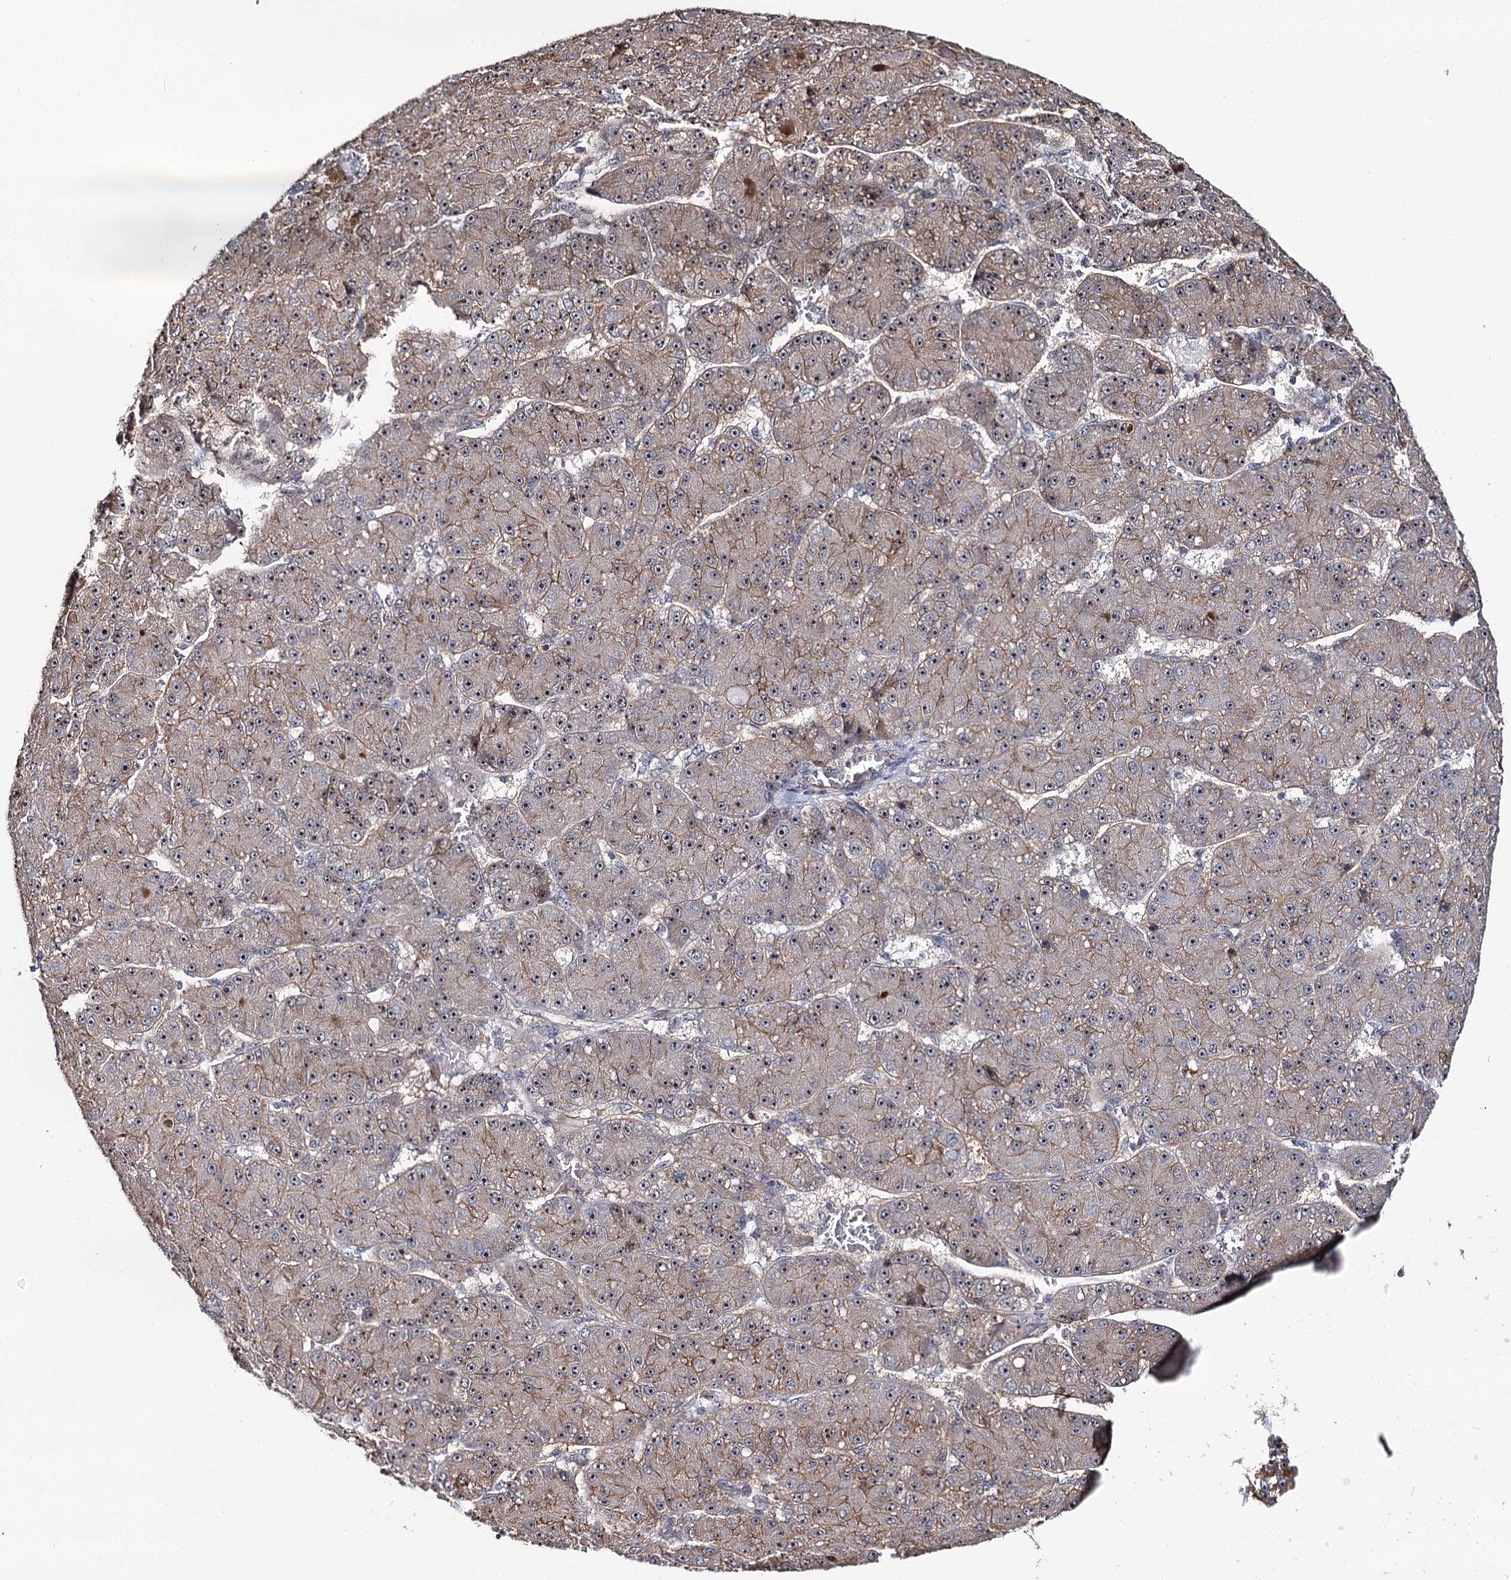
{"staining": {"intensity": "weak", "quantity": ">75%", "location": "cytoplasmic/membranous,nuclear"}, "tissue": "liver cancer", "cell_type": "Tumor cells", "image_type": "cancer", "snomed": [{"axis": "morphology", "description": "Carcinoma, Hepatocellular, NOS"}, {"axis": "topography", "description": "Liver"}], "caption": "An immunohistochemistry (IHC) micrograph of tumor tissue is shown. Protein staining in brown shows weak cytoplasmic/membranous and nuclear positivity in liver cancer within tumor cells. The protein is stained brown, and the nuclei are stained in blue (DAB IHC with brightfield microscopy, high magnification).", "gene": "SUPT20H", "patient": {"sex": "male", "age": 67}}